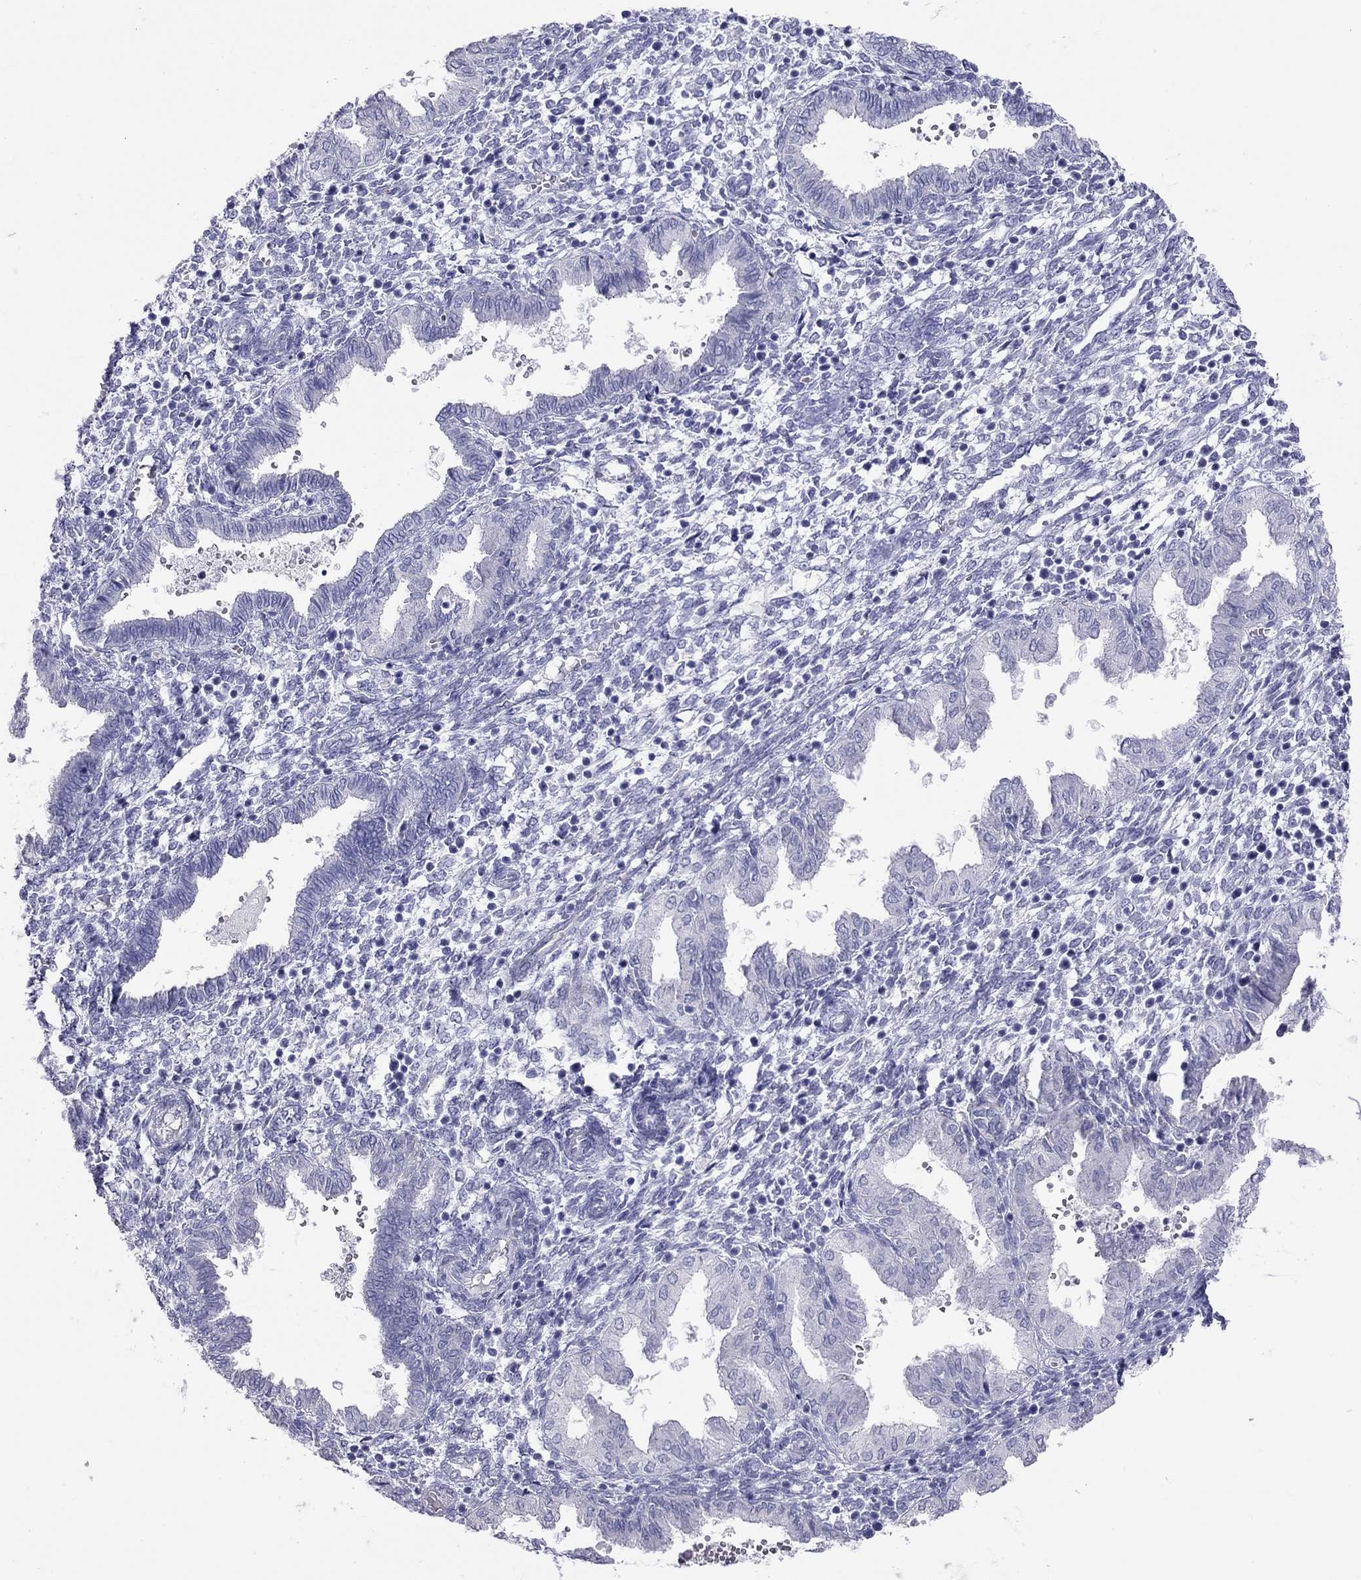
{"staining": {"intensity": "negative", "quantity": "none", "location": "none"}, "tissue": "endometrium", "cell_type": "Cells in endometrial stroma", "image_type": "normal", "snomed": [{"axis": "morphology", "description": "Normal tissue, NOS"}, {"axis": "topography", "description": "Endometrium"}], "caption": "The histopathology image displays no staining of cells in endometrial stroma in benign endometrium.", "gene": "STAG3", "patient": {"sex": "female", "age": 43}}